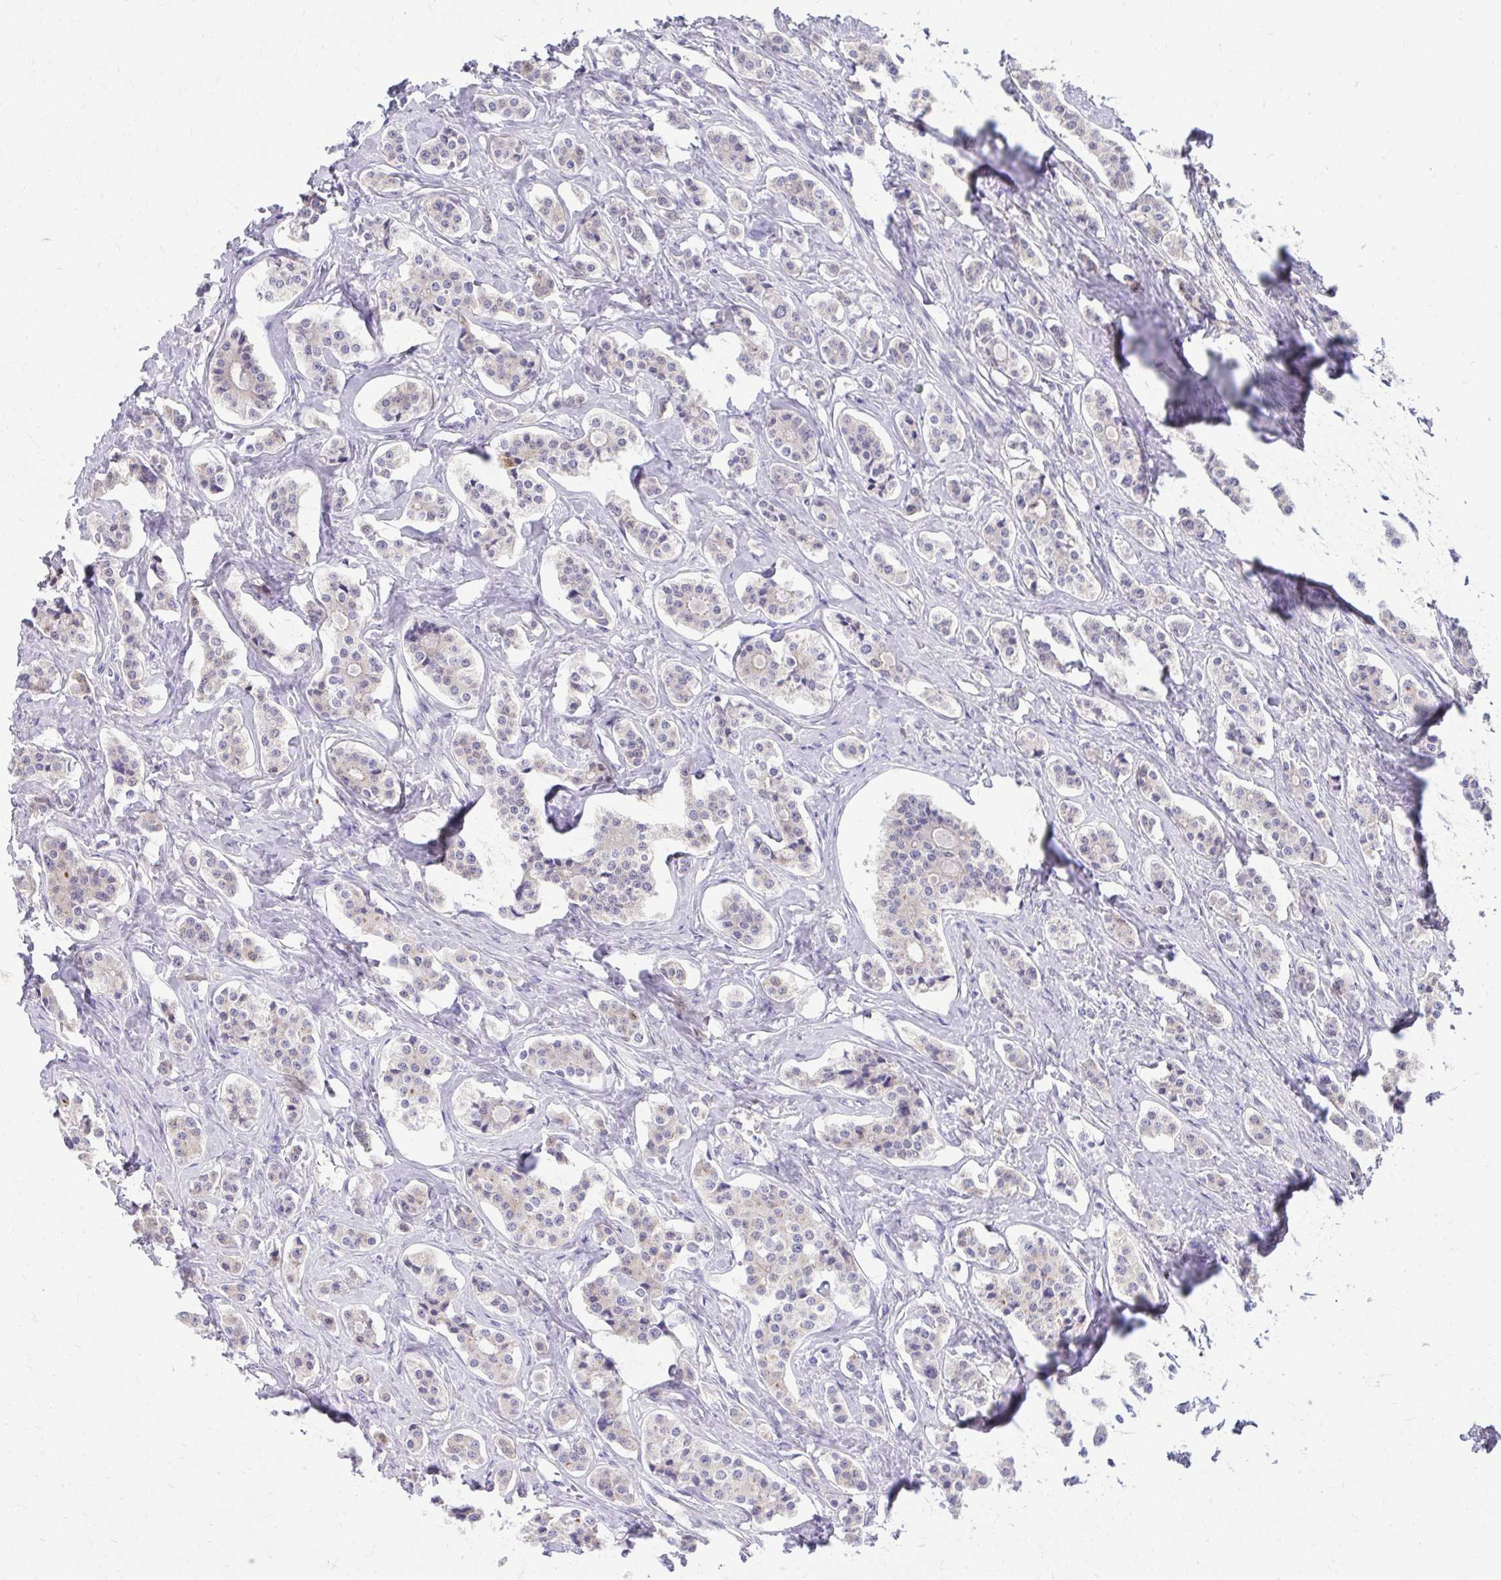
{"staining": {"intensity": "negative", "quantity": "none", "location": "none"}, "tissue": "carcinoid", "cell_type": "Tumor cells", "image_type": "cancer", "snomed": [{"axis": "morphology", "description": "Carcinoid, malignant, NOS"}, {"axis": "topography", "description": "Small intestine"}], "caption": "The IHC photomicrograph has no significant positivity in tumor cells of carcinoid (malignant) tissue.", "gene": "NNMT", "patient": {"sex": "male", "age": 63}}